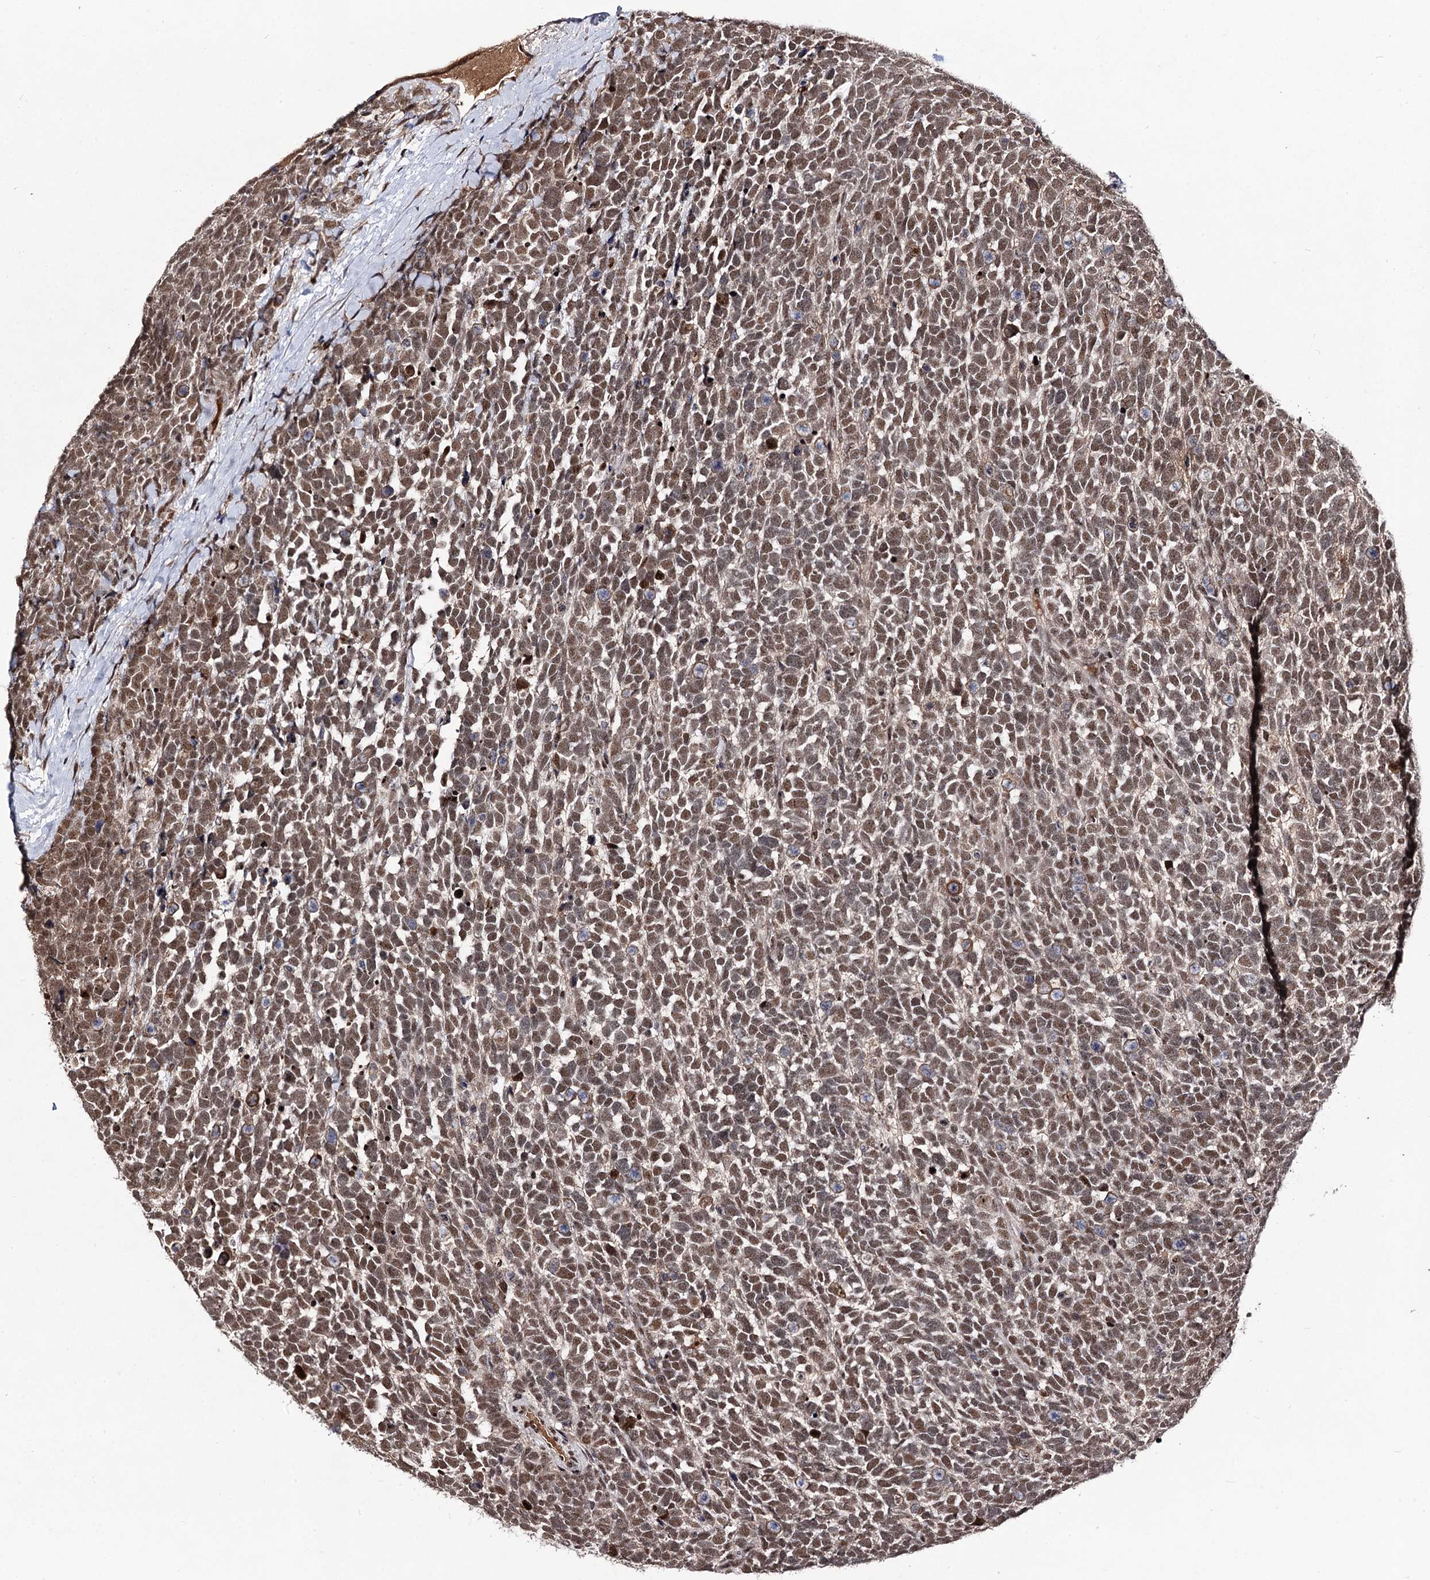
{"staining": {"intensity": "moderate", "quantity": ">75%", "location": "nuclear"}, "tissue": "urothelial cancer", "cell_type": "Tumor cells", "image_type": "cancer", "snomed": [{"axis": "morphology", "description": "Urothelial carcinoma, High grade"}, {"axis": "topography", "description": "Urinary bladder"}], "caption": "Brown immunohistochemical staining in urothelial cancer exhibits moderate nuclear expression in about >75% of tumor cells.", "gene": "SFSWAP", "patient": {"sex": "female", "age": 82}}